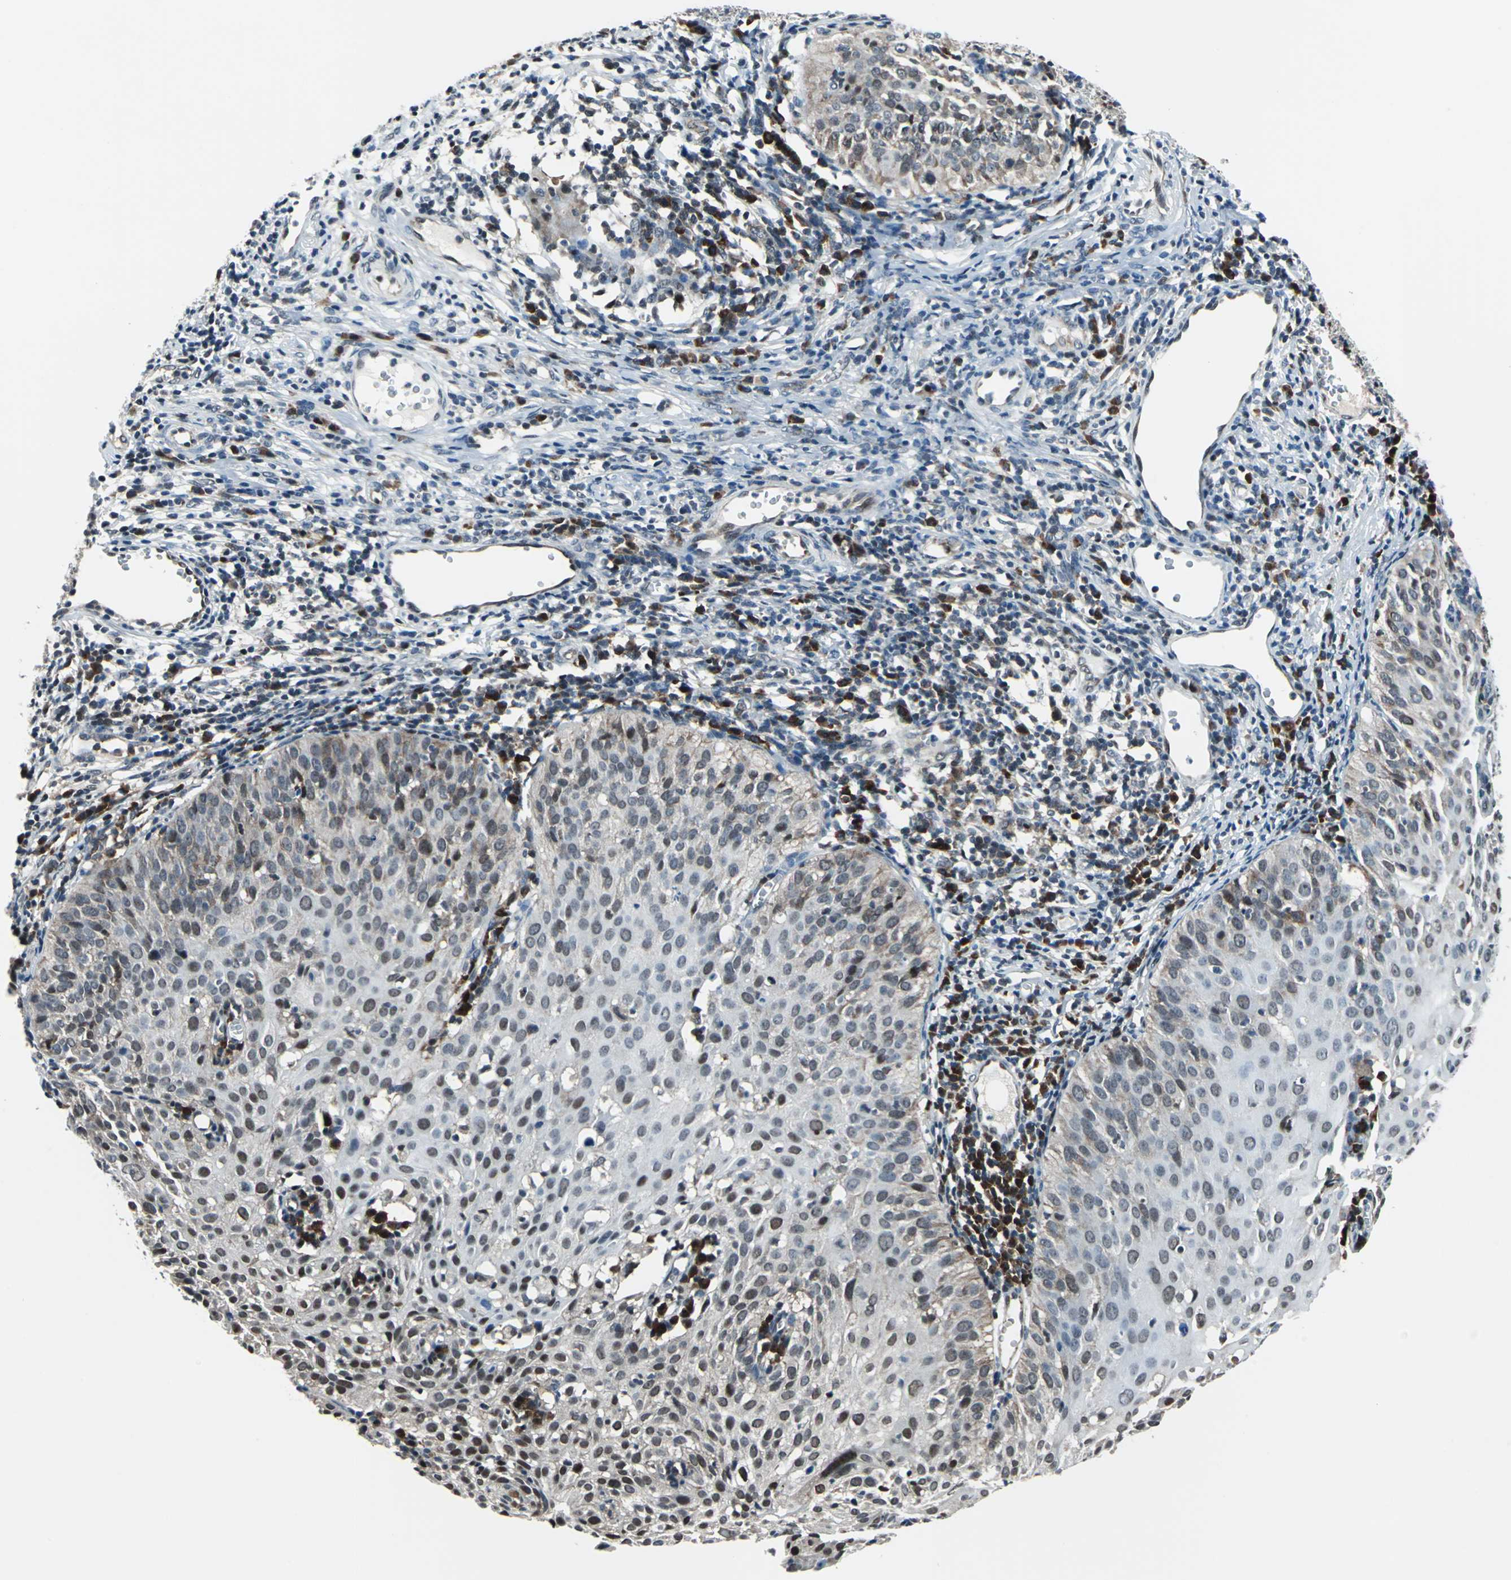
{"staining": {"intensity": "weak", "quantity": "25%-75%", "location": "cytoplasmic/membranous"}, "tissue": "cervical cancer", "cell_type": "Tumor cells", "image_type": "cancer", "snomed": [{"axis": "morphology", "description": "Squamous cell carcinoma, NOS"}, {"axis": "topography", "description": "Cervix"}], "caption": "High-magnification brightfield microscopy of cervical squamous cell carcinoma stained with DAB (3,3'-diaminobenzidine) (brown) and counterstained with hematoxylin (blue). tumor cells exhibit weak cytoplasmic/membranous expression is appreciated in about25%-75% of cells. (DAB (3,3'-diaminobenzidine) = brown stain, brightfield microscopy at high magnification).", "gene": "POLR3K", "patient": {"sex": "female", "age": 38}}